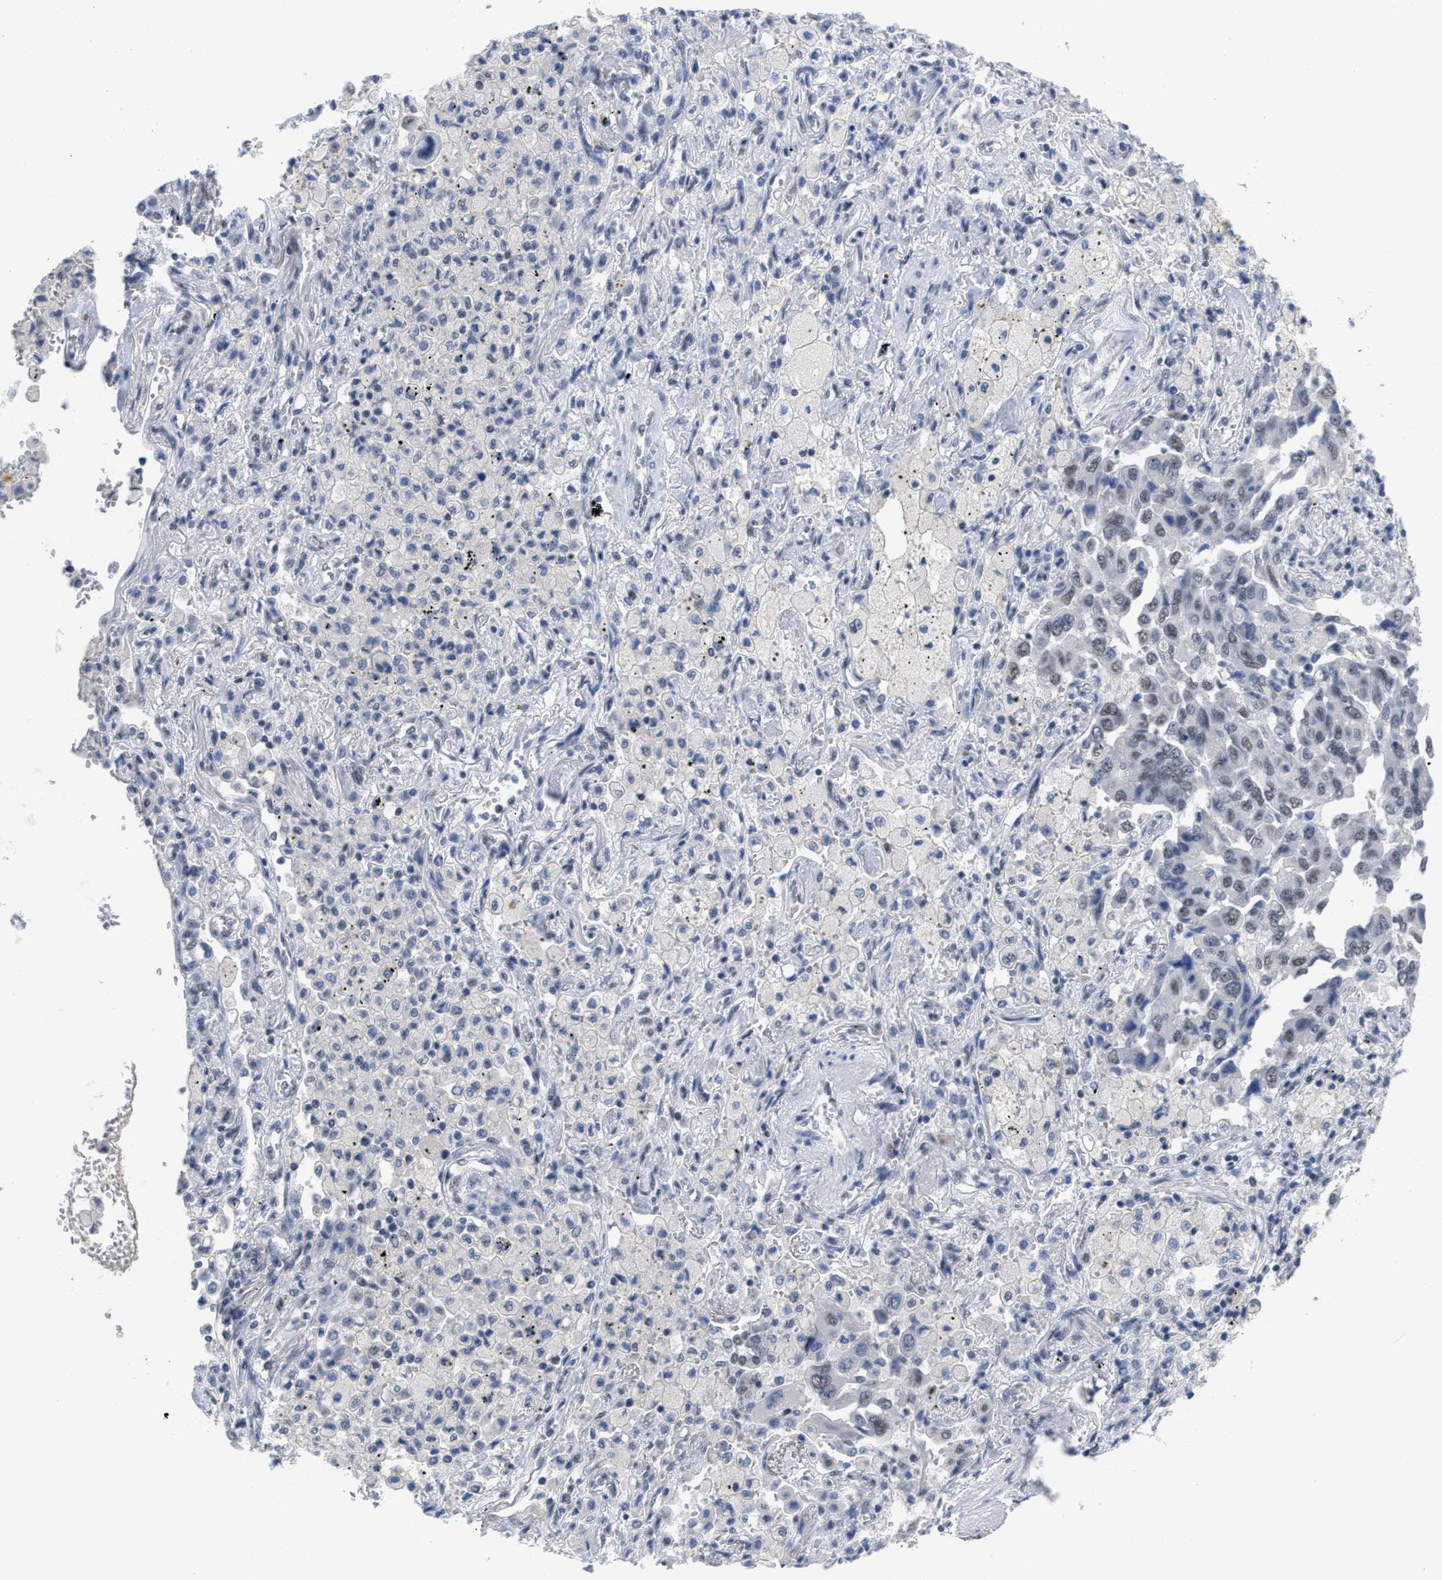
{"staining": {"intensity": "weak", "quantity": "<25%", "location": "nuclear"}, "tissue": "lung cancer", "cell_type": "Tumor cells", "image_type": "cancer", "snomed": [{"axis": "morphology", "description": "Adenocarcinoma, NOS"}, {"axis": "topography", "description": "Lung"}], "caption": "This histopathology image is of lung cancer (adenocarcinoma) stained with immunohistochemistry to label a protein in brown with the nuclei are counter-stained blue. There is no positivity in tumor cells.", "gene": "GGNBP2", "patient": {"sex": "female", "age": 65}}